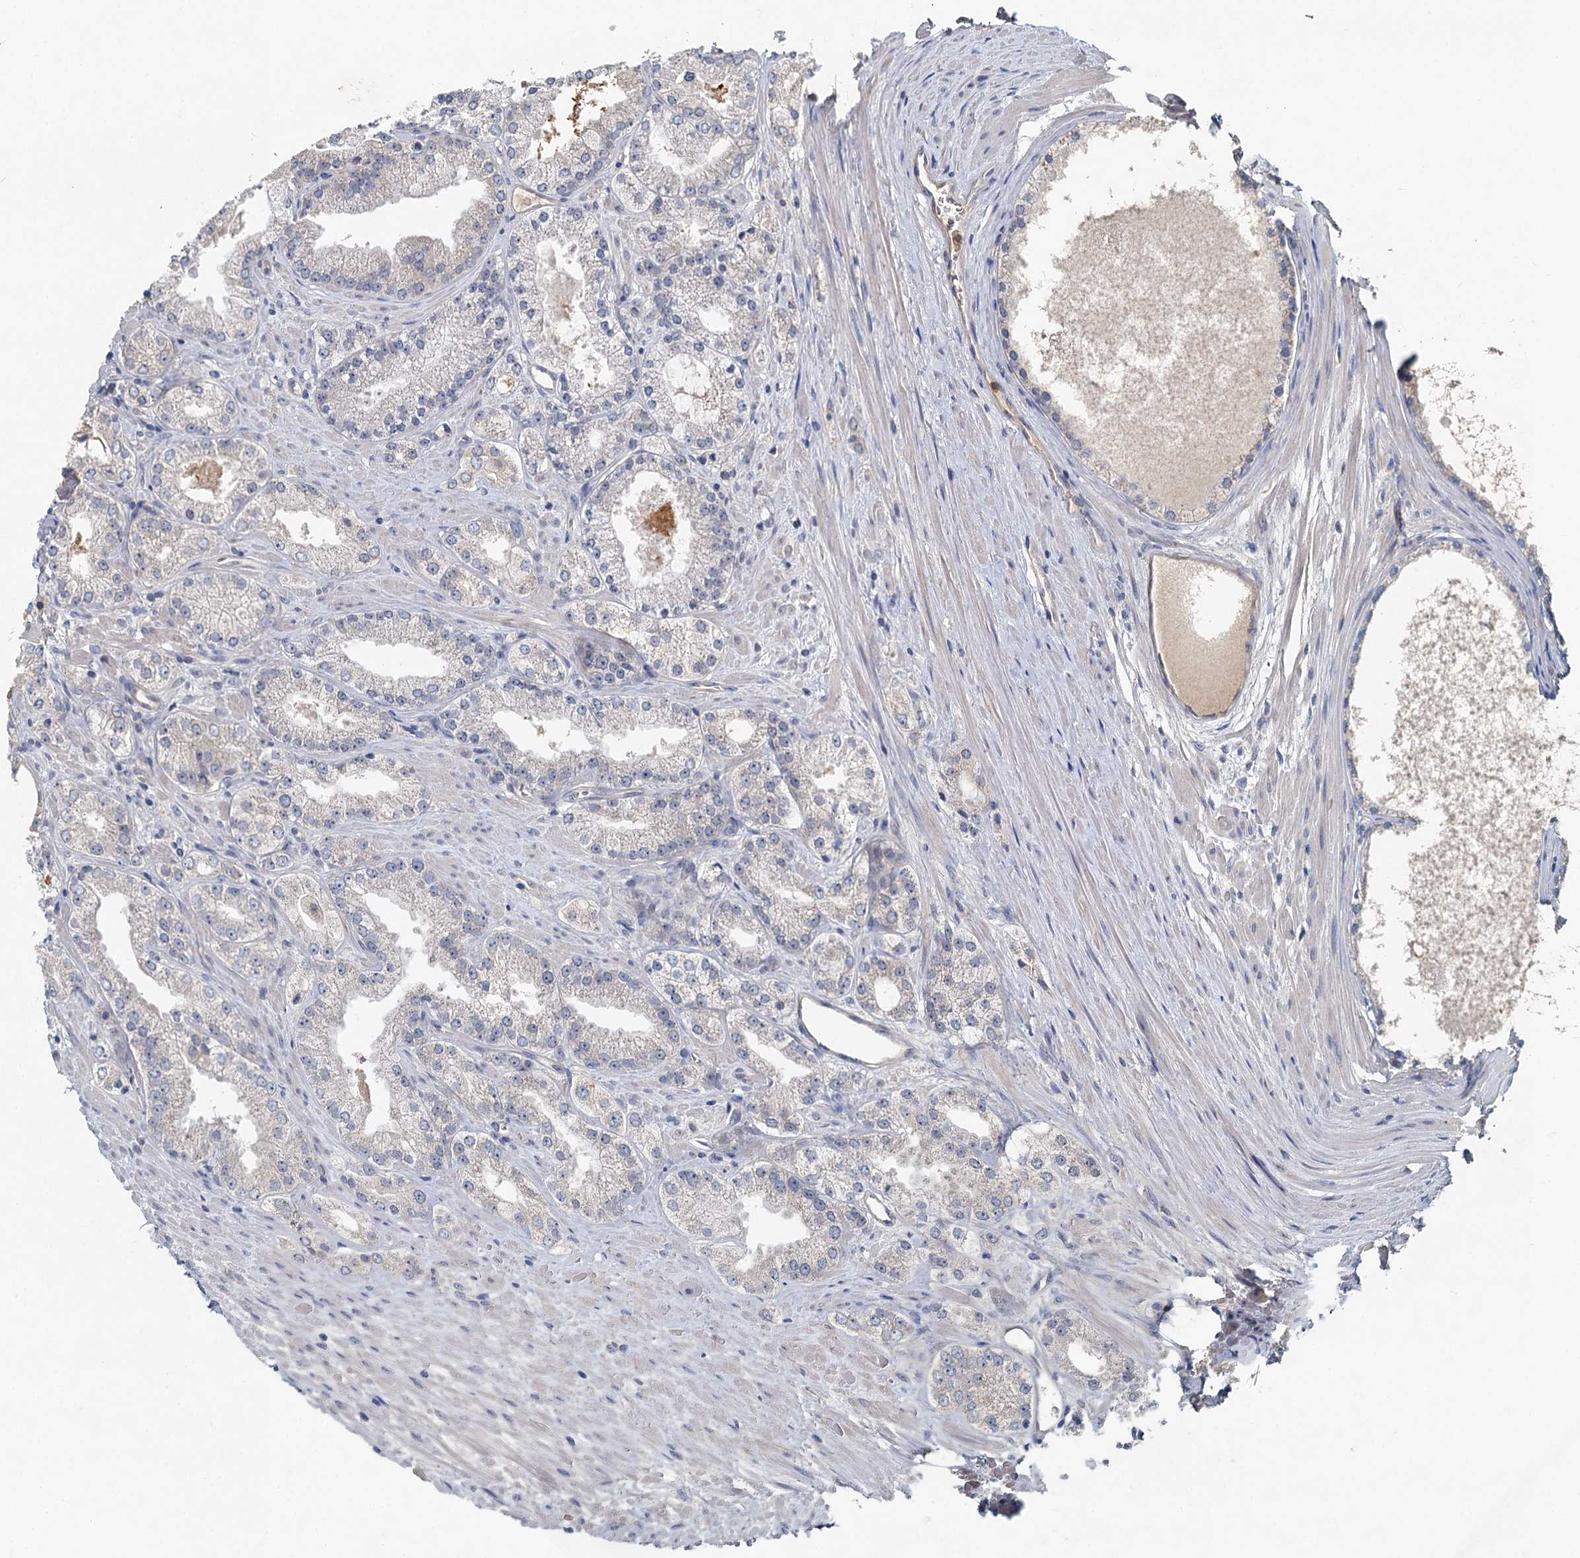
{"staining": {"intensity": "negative", "quantity": "none", "location": "none"}, "tissue": "prostate cancer", "cell_type": "Tumor cells", "image_type": "cancer", "snomed": [{"axis": "morphology", "description": "Adenocarcinoma, Low grade"}, {"axis": "topography", "description": "Prostate"}], "caption": "This is an immunohistochemistry image of prostate low-grade adenocarcinoma. There is no expression in tumor cells.", "gene": "HERC3", "patient": {"sex": "male", "age": 69}}